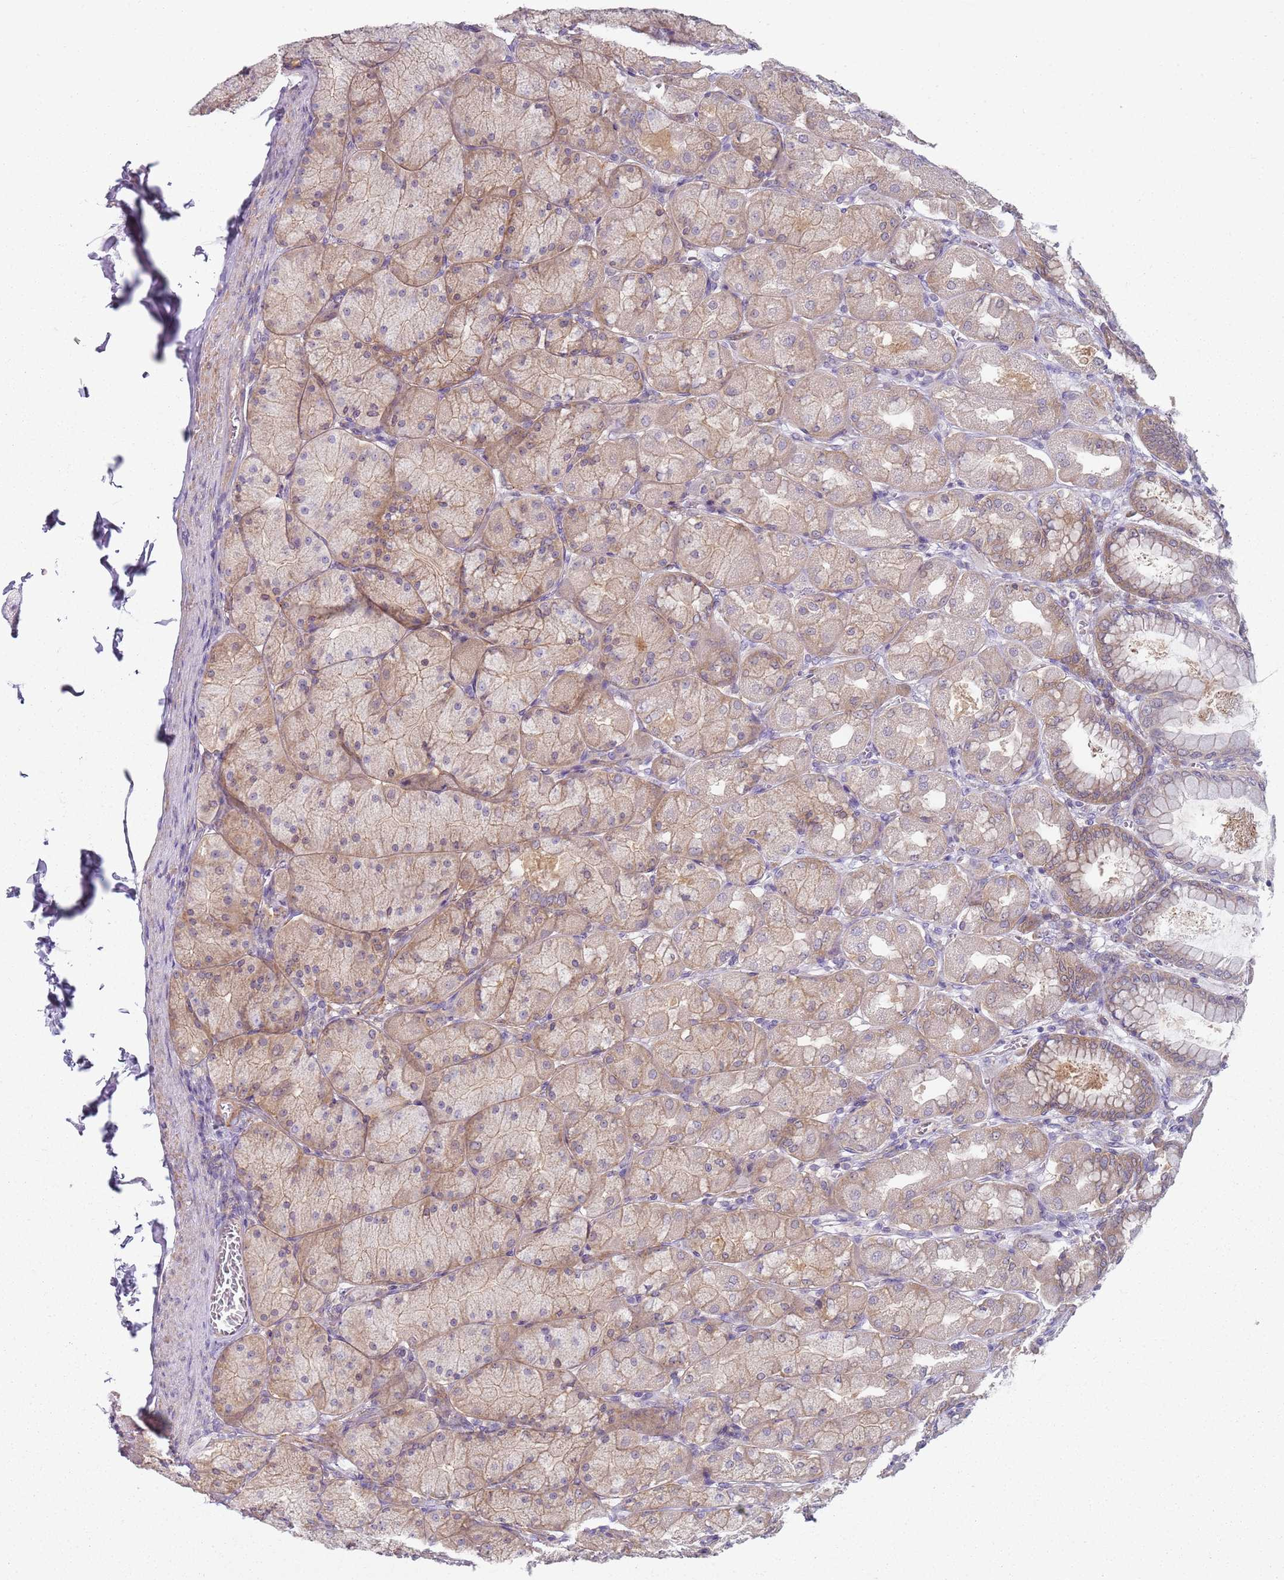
{"staining": {"intensity": "moderate", "quantity": ">75%", "location": "cytoplasmic/membranous"}, "tissue": "stomach", "cell_type": "Glandular cells", "image_type": "normal", "snomed": [{"axis": "morphology", "description": "Normal tissue, NOS"}, {"axis": "topography", "description": "Stomach, upper"}], "caption": "DAB immunohistochemical staining of benign human stomach exhibits moderate cytoplasmic/membranous protein expression in about >75% of glandular cells.", "gene": "SLC26A6", "patient": {"sex": "female", "age": 56}}